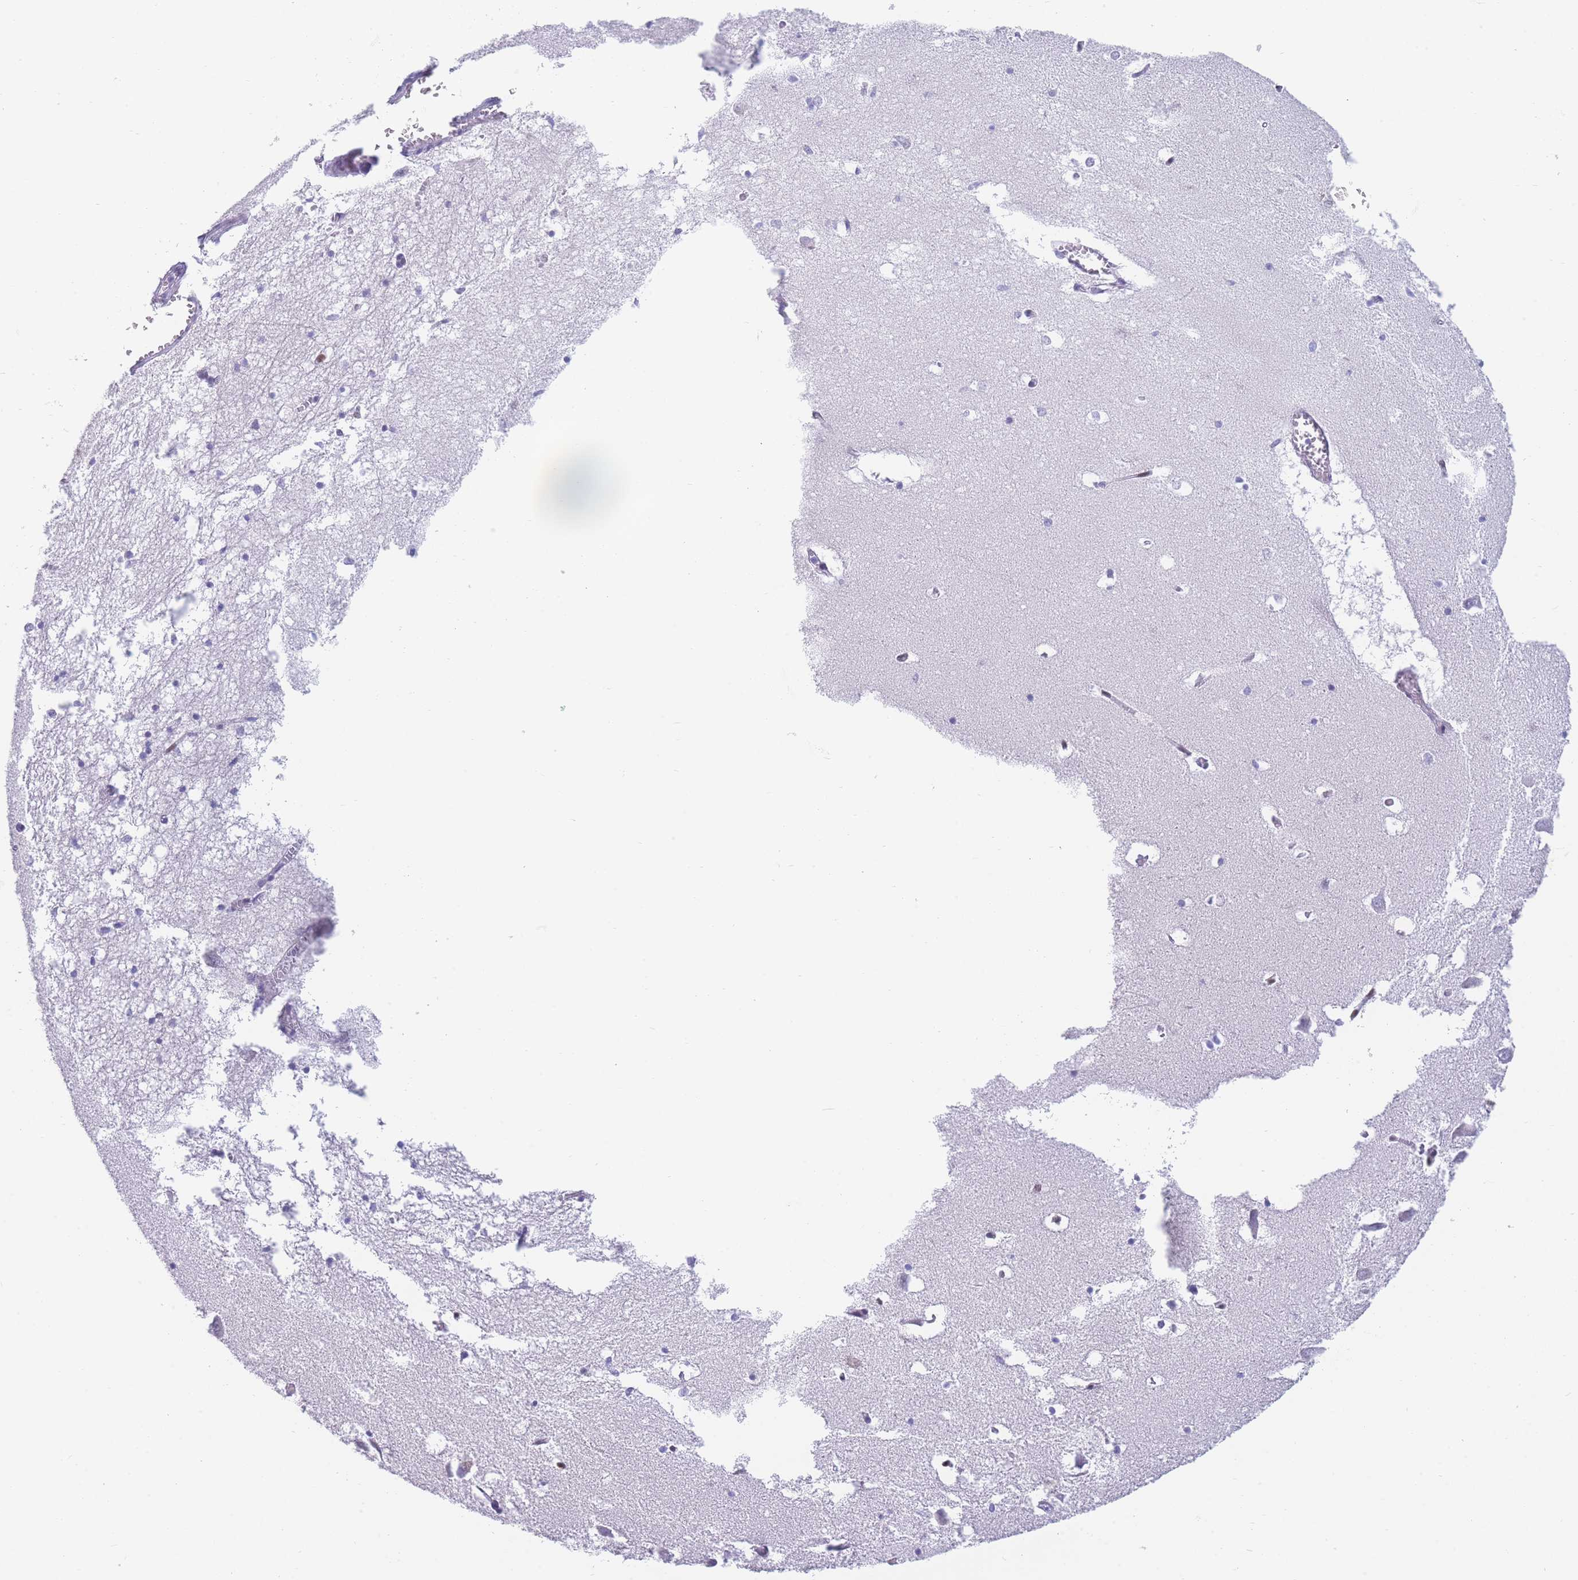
{"staining": {"intensity": "moderate", "quantity": "<25%", "location": "nuclear"}, "tissue": "hippocampus", "cell_type": "Glial cells", "image_type": "normal", "snomed": [{"axis": "morphology", "description": "Normal tissue, NOS"}, {"axis": "topography", "description": "Hippocampus"}], "caption": "A histopathology image showing moderate nuclear expression in approximately <25% of glial cells in benign hippocampus, as visualized by brown immunohistochemical staining.", "gene": "PSMB5", "patient": {"sex": "male", "age": 70}}